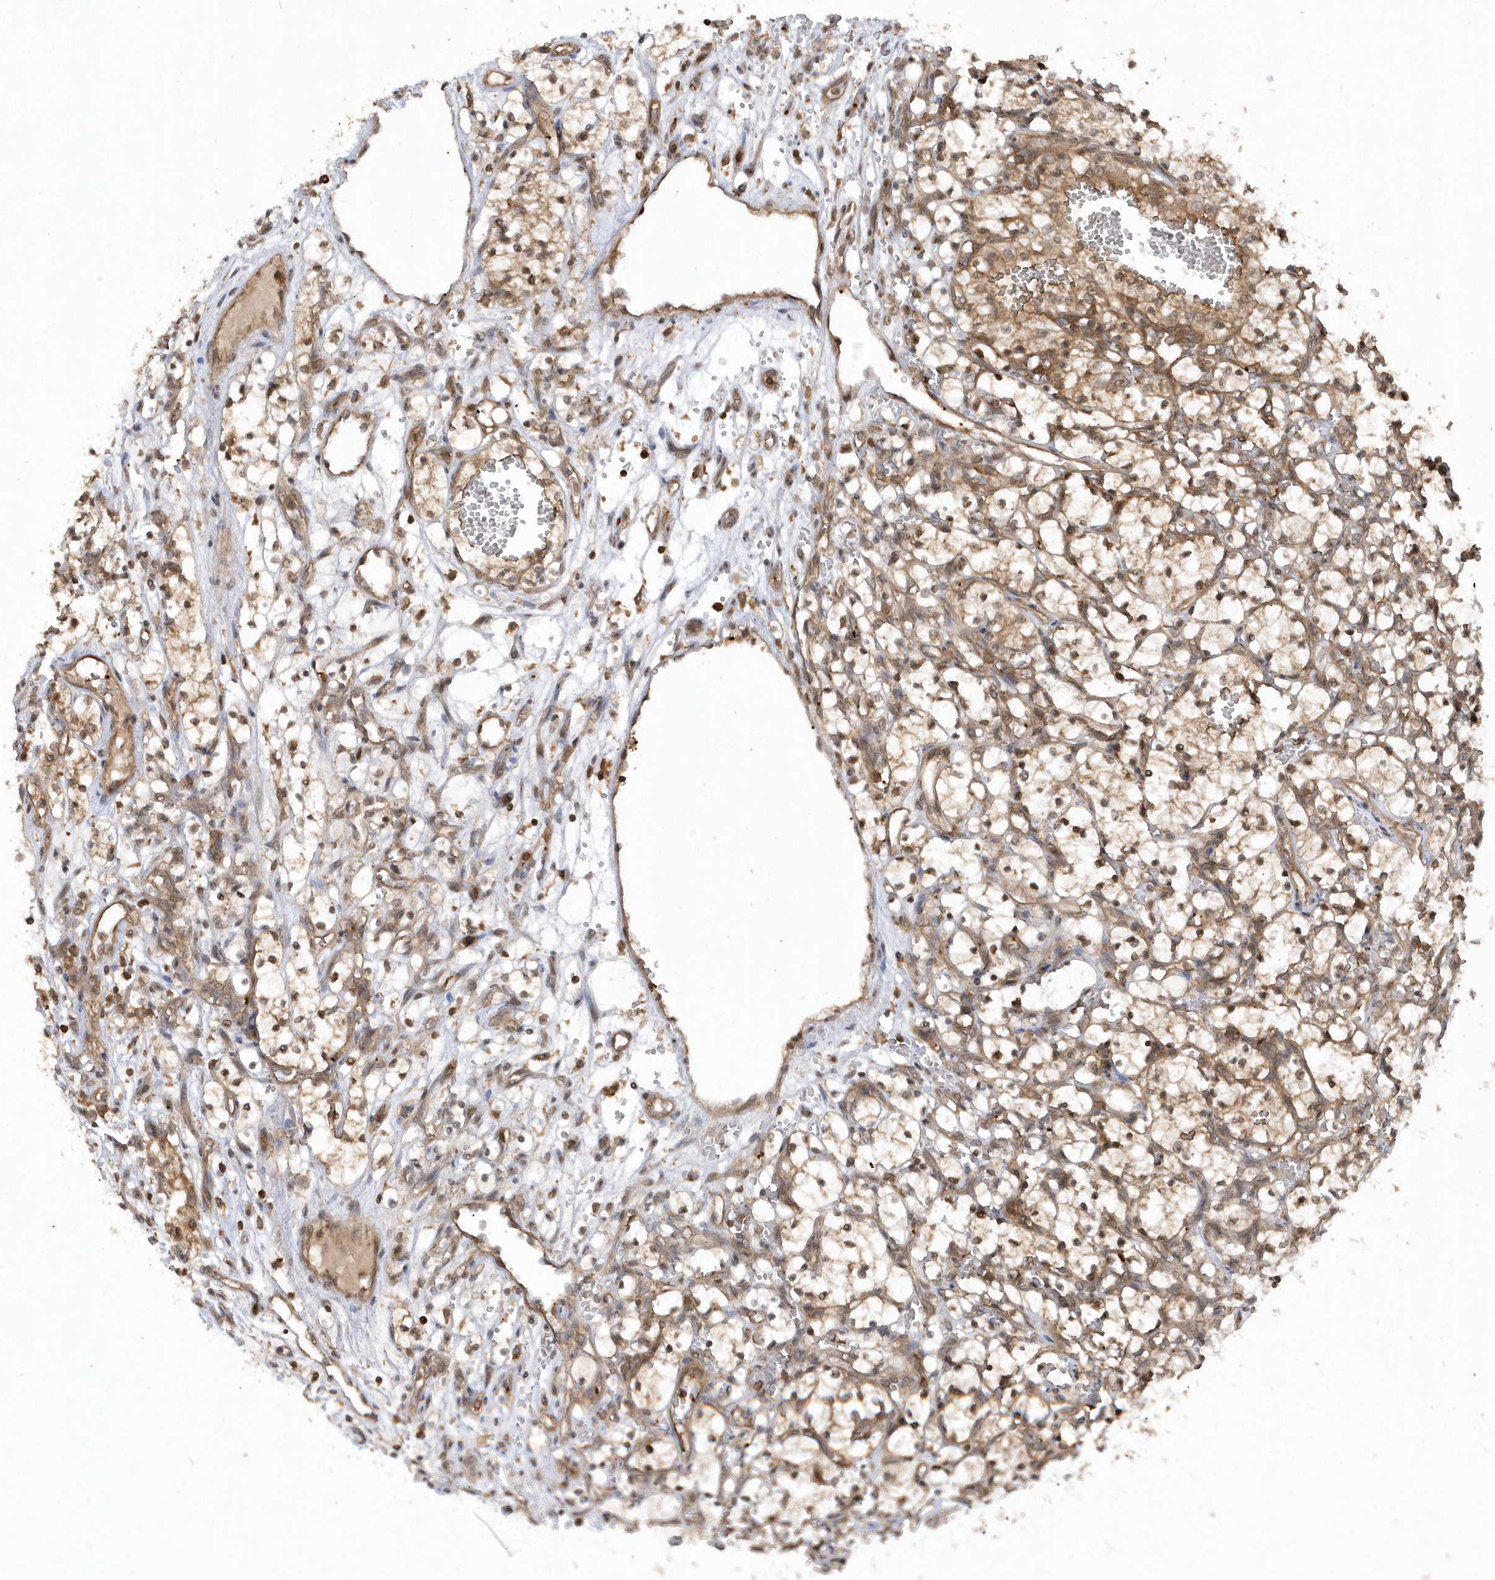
{"staining": {"intensity": "moderate", "quantity": ">75%", "location": "cytoplasmic/membranous,nuclear"}, "tissue": "renal cancer", "cell_type": "Tumor cells", "image_type": "cancer", "snomed": [{"axis": "morphology", "description": "Adenocarcinoma, NOS"}, {"axis": "topography", "description": "Kidney"}], "caption": "Approximately >75% of tumor cells in human renal cancer demonstrate moderate cytoplasmic/membranous and nuclear protein positivity as visualized by brown immunohistochemical staining.", "gene": "ACYP1", "patient": {"sex": "female", "age": 69}}